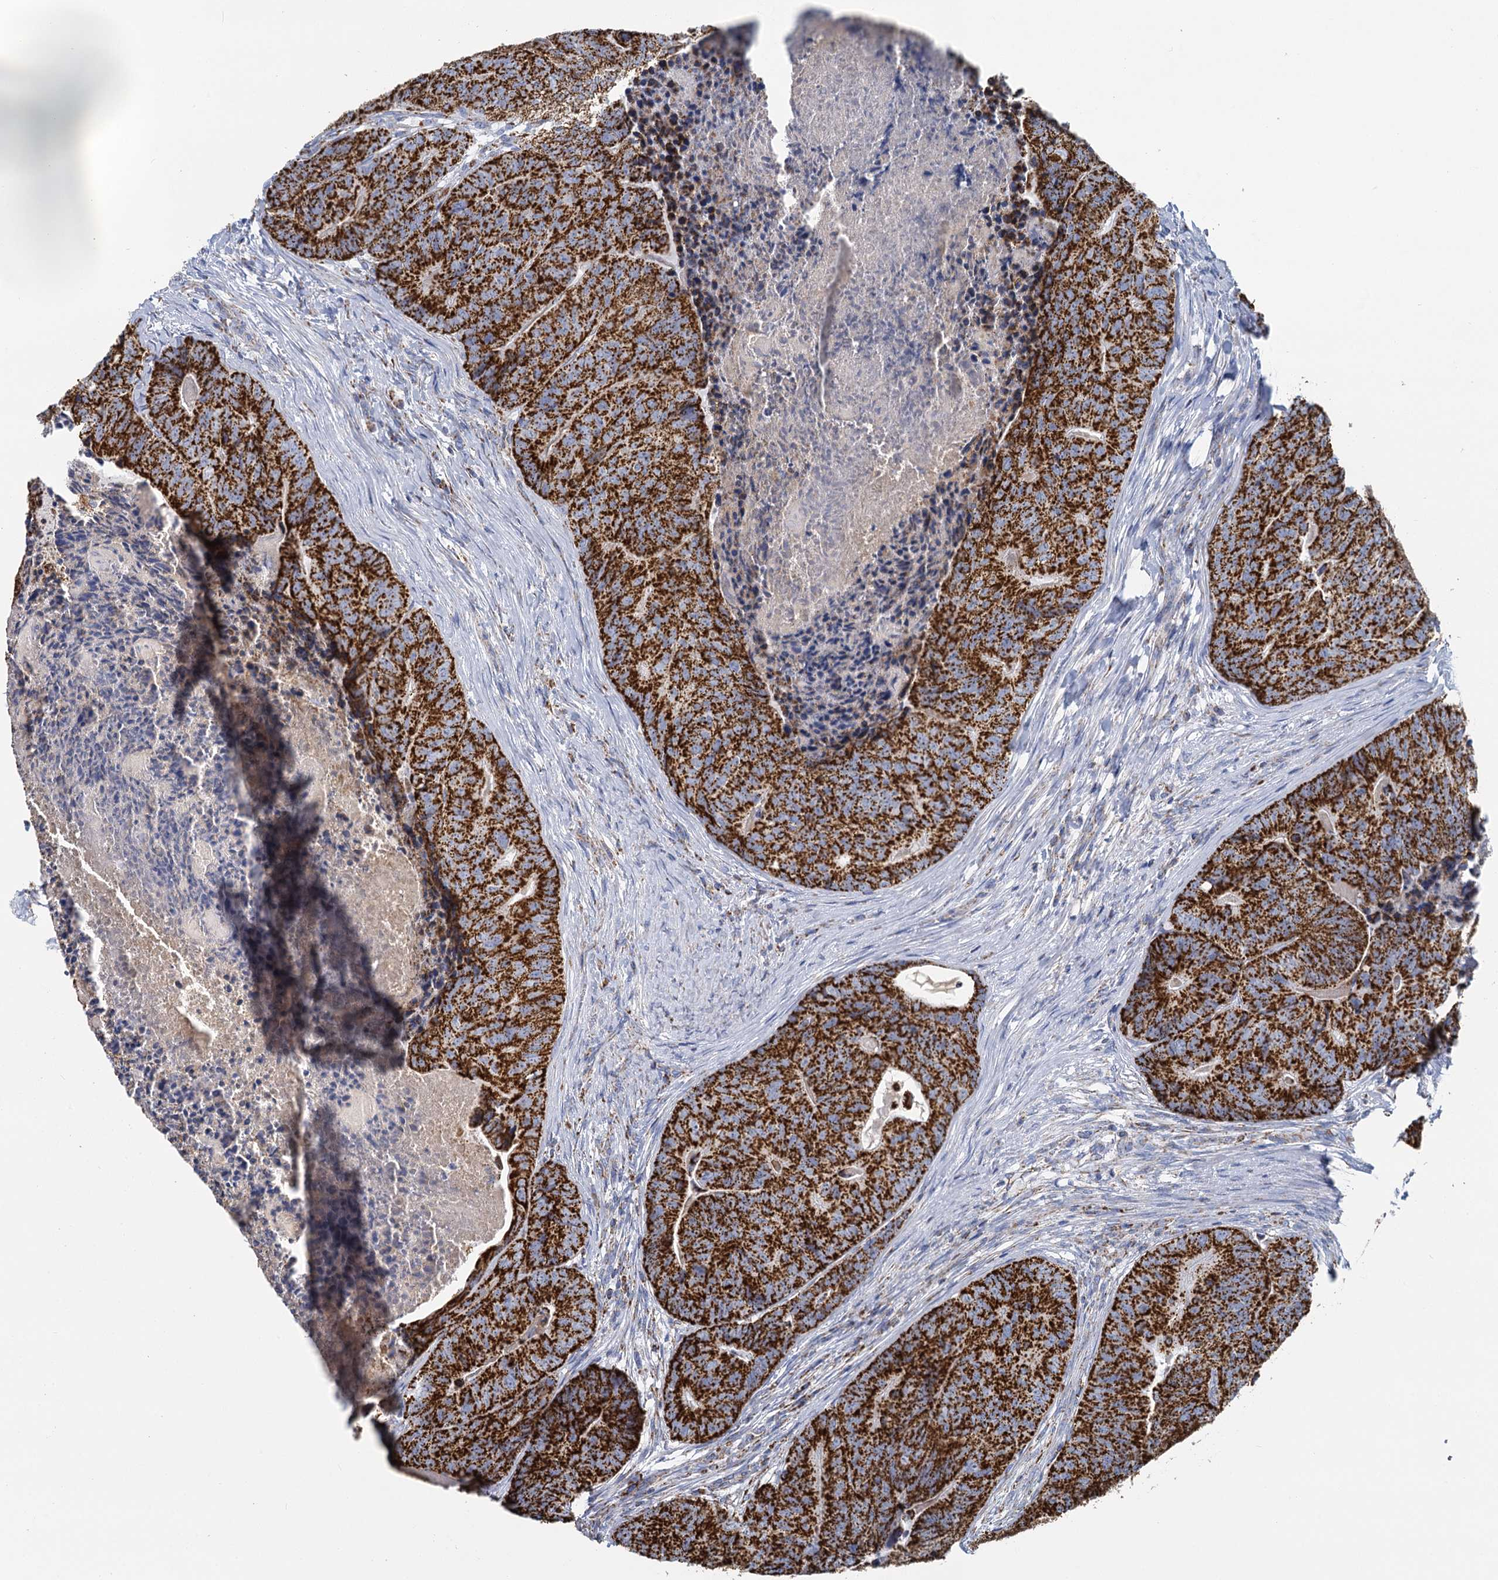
{"staining": {"intensity": "strong", "quantity": ">75%", "location": "cytoplasmic/membranous"}, "tissue": "colorectal cancer", "cell_type": "Tumor cells", "image_type": "cancer", "snomed": [{"axis": "morphology", "description": "Adenocarcinoma, NOS"}, {"axis": "topography", "description": "Colon"}], "caption": "Tumor cells demonstrate strong cytoplasmic/membranous expression in about >75% of cells in adenocarcinoma (colorectal).", "gene": "CCP110", "patient": {"sex": "female", "age": 67}}